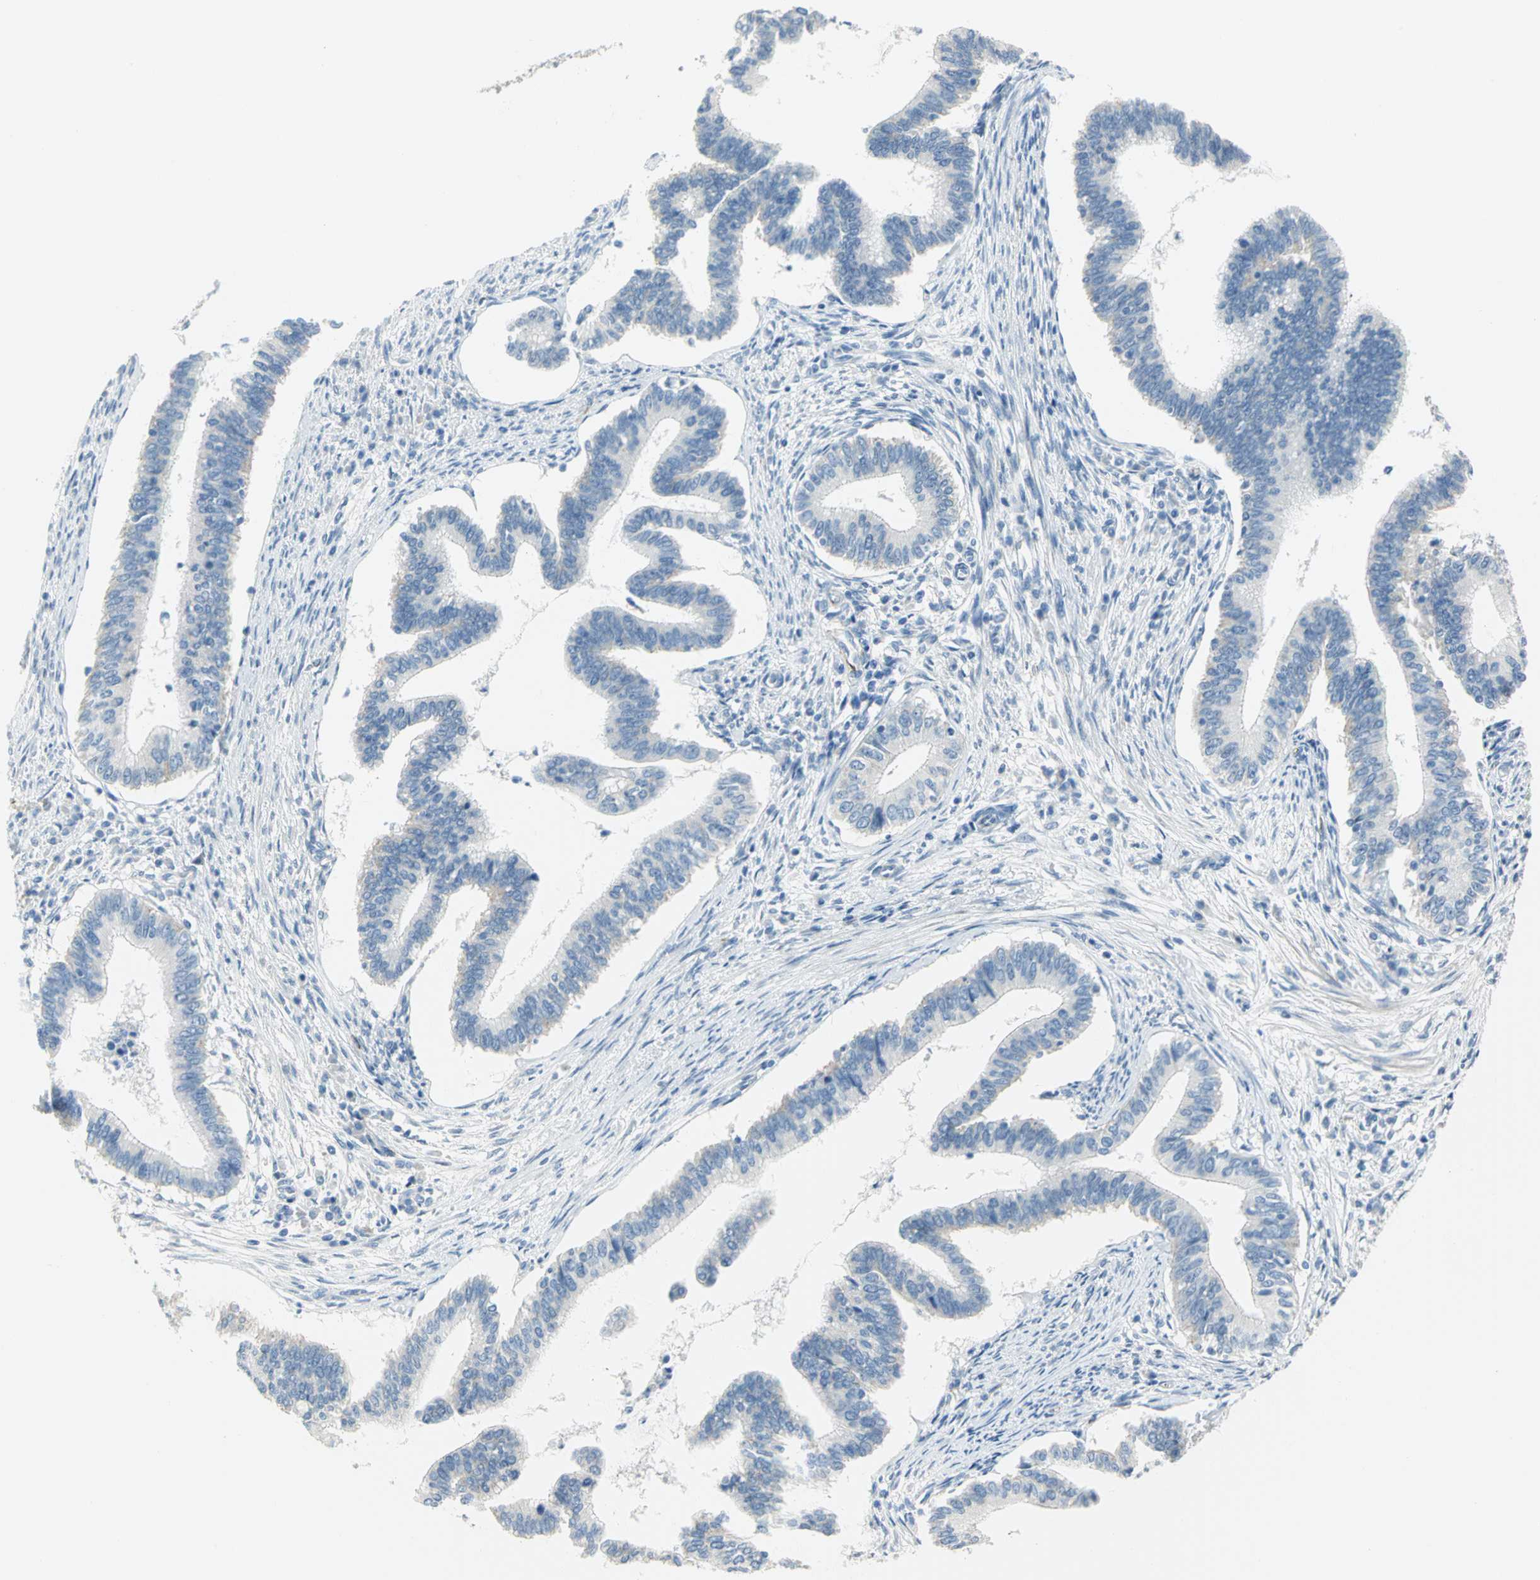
{"staining": {"intensity": "negative", "quantity": "none", "location": "none"}, "tissue": "cervical cancer", "cell_type": "Tumor cells", "image_type": "cancer", "snomed": [{"axis": "morphology", "description": "Adenocarcinoma, NOS"}, {"axis": "topography", "description": "Cervix"}], "caption": "This is an immunohistochemistry image of human cervical adenocarcinoma. There is no staining in tumor cells.", "gene": "ALOX15", "patient": {"sex": "female", "age": 36}}